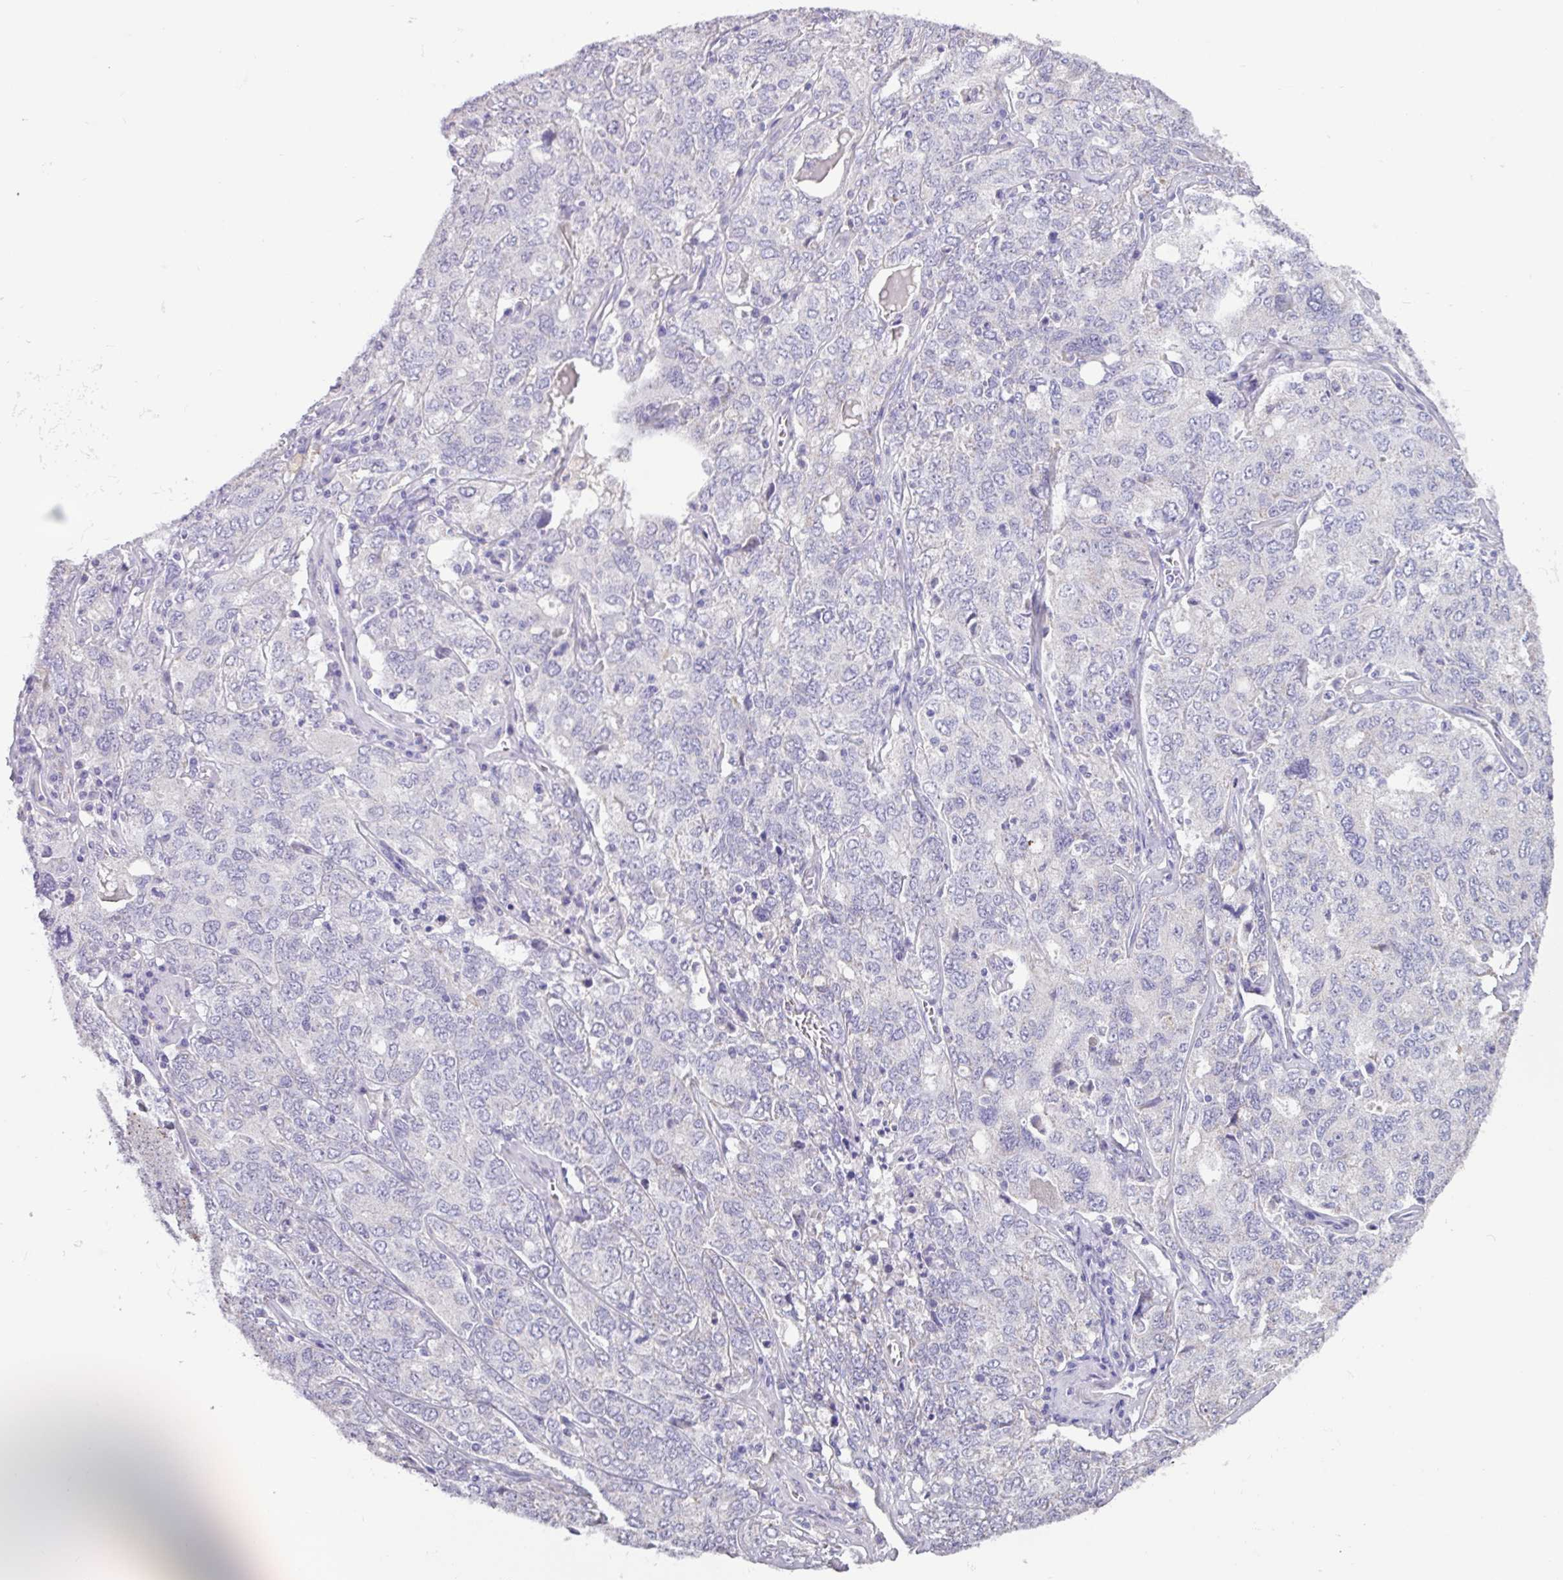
{"staining": {"intensity": "strong", "quantity": "<25%", "location": "cytoplasmic/membranous"}, "tissue": "ovarian cancer", "cell_type": "Tumor cells", "image_type": "cancer", "snomed": [{"axis": "morphology", "description": "Carcinoma, endometroid"}, {"axis": "topography", "description": "Ovary"}], "caption": "This image shows ovarian endometroid carcinoma stained with immunohistochemistry (IHC) to label a protein in brown. The cytoplasmic/membranous of tumor cells show strong positivity for the protein. Nuclei are counter-stained blue.", "gene": "OTX1", "patient": {"sex": "female", "age": 62}}